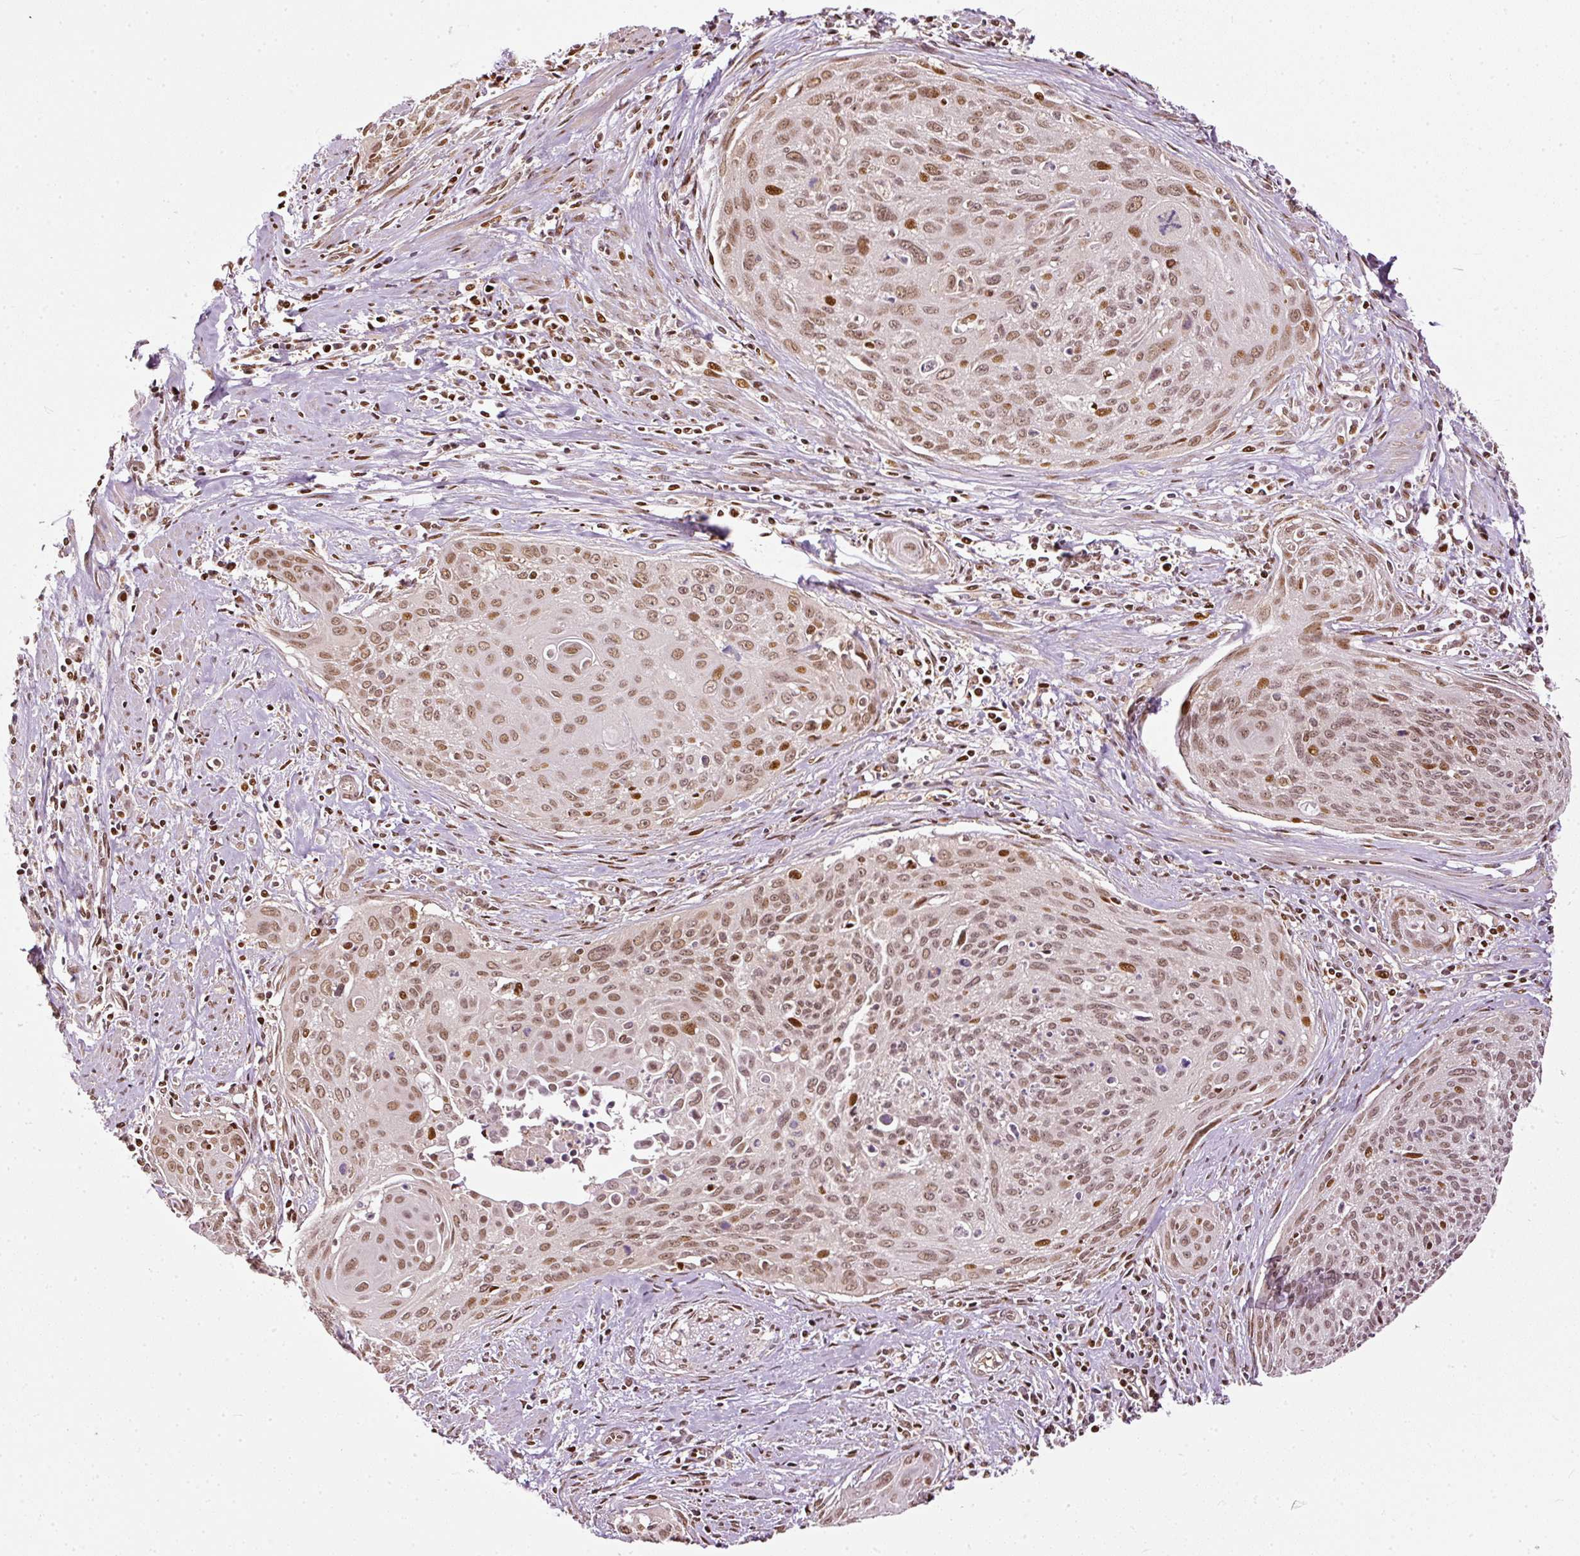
{"staining": {"intensity": "moderate", "quantity": ">75%", "location": "nuclear"}, "tissue": "cervical cancer", "cell_type": "Tumor cells", "image_type": "cancer", "snomed": [{"axis": "morphology", "description": "Squamous cell carcinoma, NOS"}, {"axis": "topography", "description": "Cervix"}], "caption": "Squamous cell carcinoma (cervical) was stained to show a protein in brown. There is medium levels of moderate nuclear expression in about >75% of tumor cells. (Stains: DAB in brown, nuclei in blue, Microscopy: brightfield microscopy at high magnification).", "gene": "ZNF778", "patient": {"sex": "female", "age": 55}}